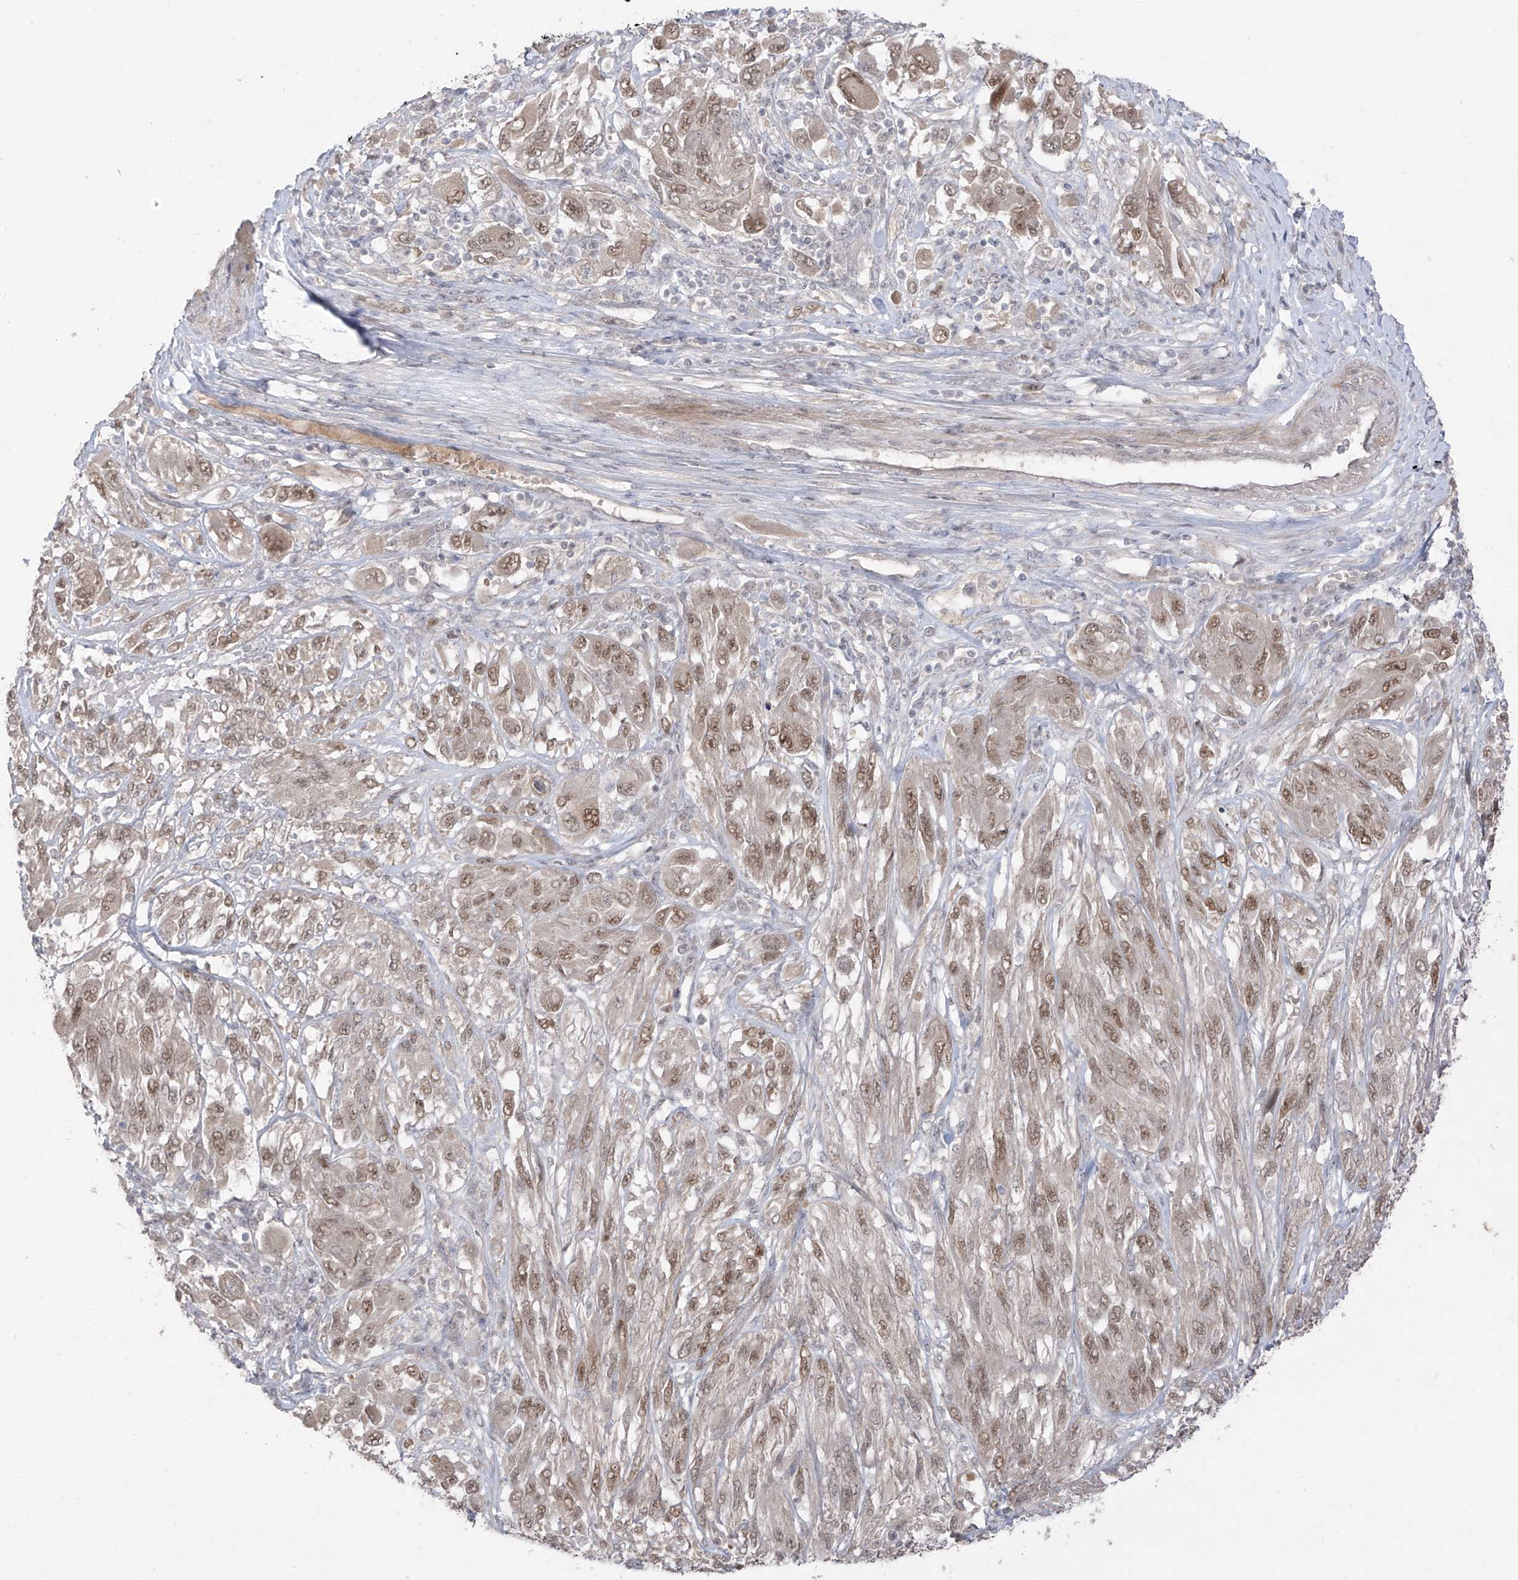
{"staining": {"intensity": "moderate", "quantity": ">75%", "location": "nuclear"}, "tissue": "melanoma", "cell_type": "Tumor cells", "image_type": "cancer", "snomed": [{"axis": "morphology", "description": "Malignant melanoma, NOS"}, {"axis": "topography", "description": "Skin"}], "caption": "Malignant melanoma stained for a protein (brown) demonstrates moderate nuclear positive expression in about >75% of tumor cells.", "gene": "OGT", "patient": {"sex": "female", "age": 91}}